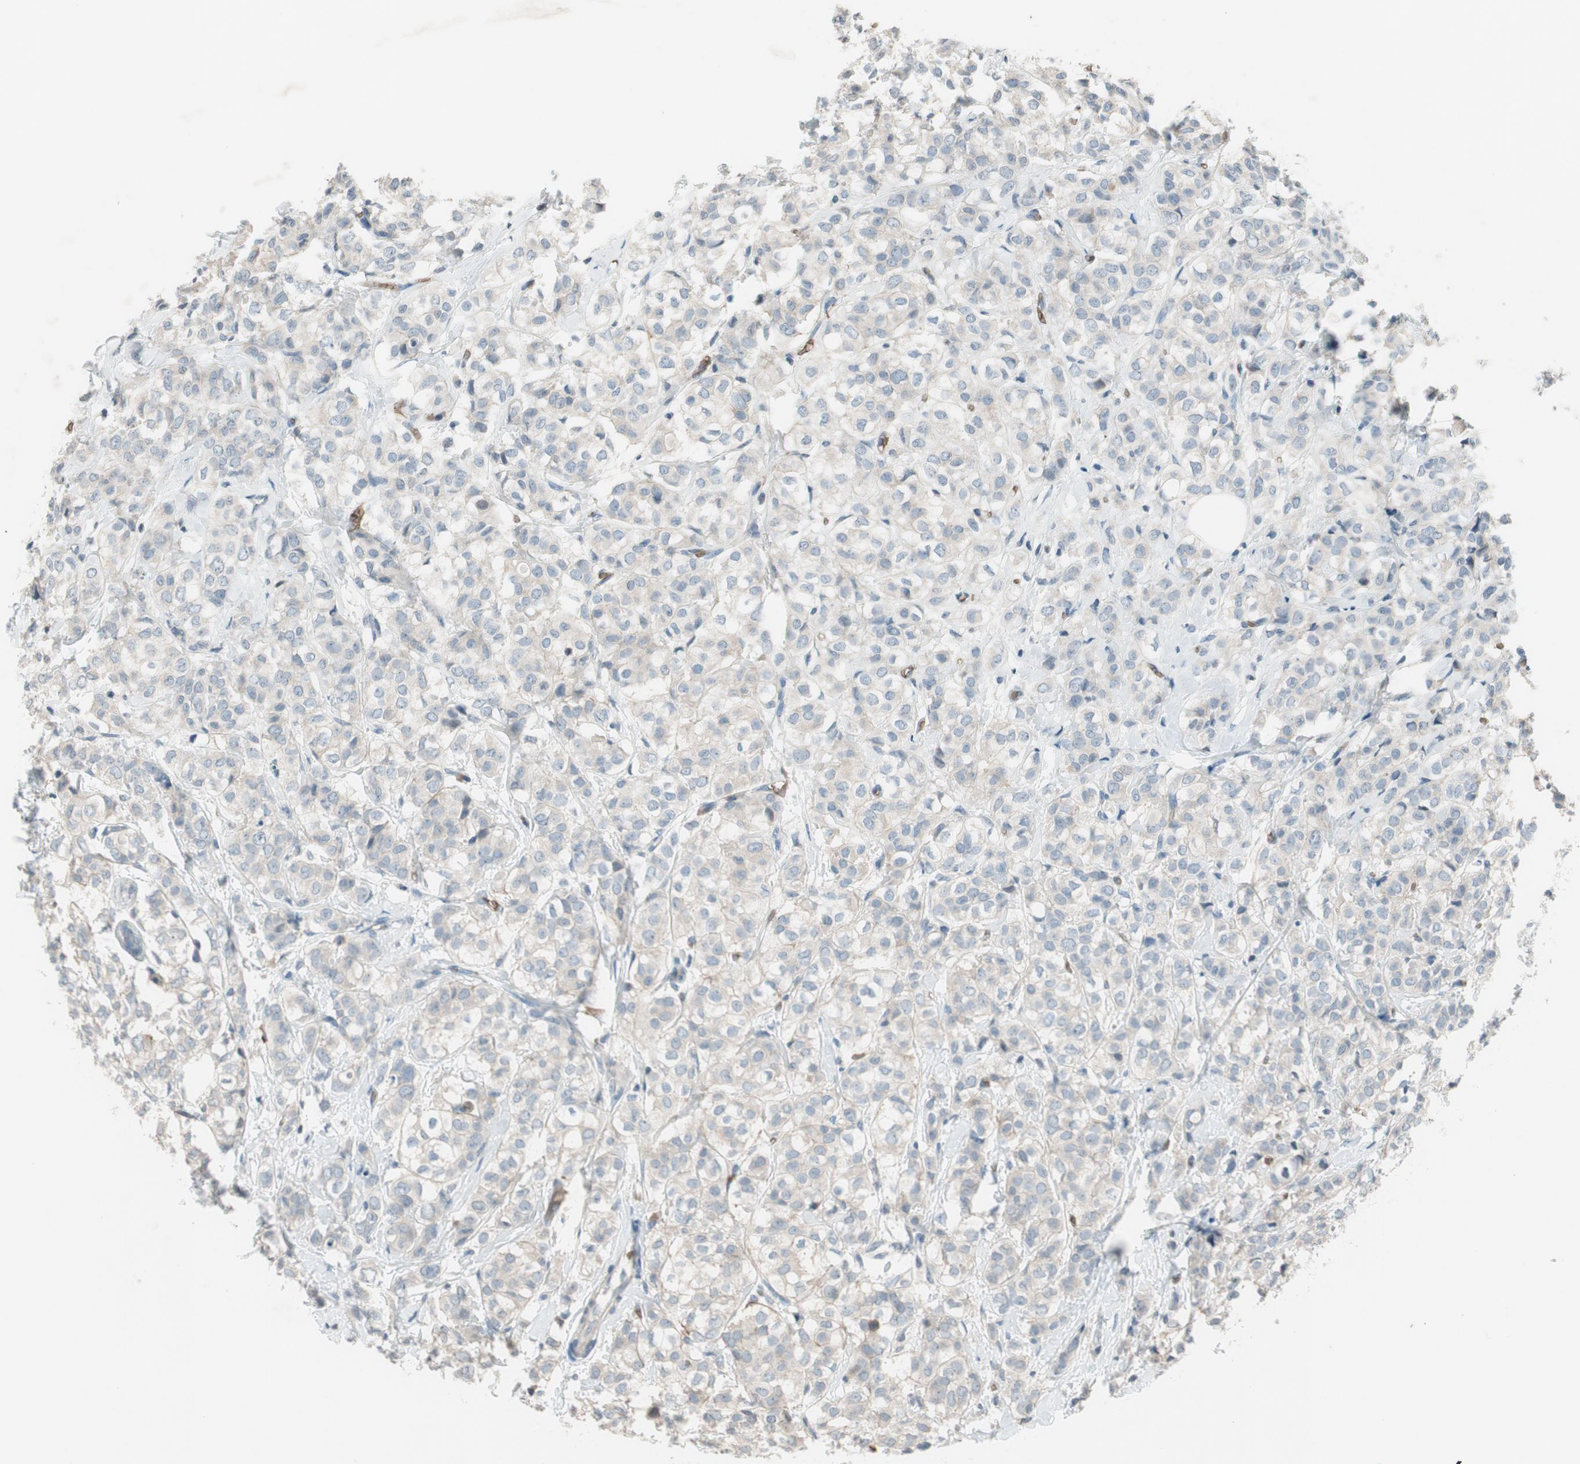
{"staining": {"intensity": "negative", "quantity": "none", "location": "none"}, "tissue": "breast cancer", "cell_type": "Tumor cells", "image_type": "cancer", "snomed": [{"axis": "morphology", "description": "Lobular carcinoma"}, {"axis": "topography", "description": "Breast"}], "caption": "Lobular carcinoma (breast) was stained to show a protein in brown. There is no significant positivity in tumor cells. (DAB IHC, high magnification).", "gene": "GYPC", "patient": {"sex": "female", "age": 60}}